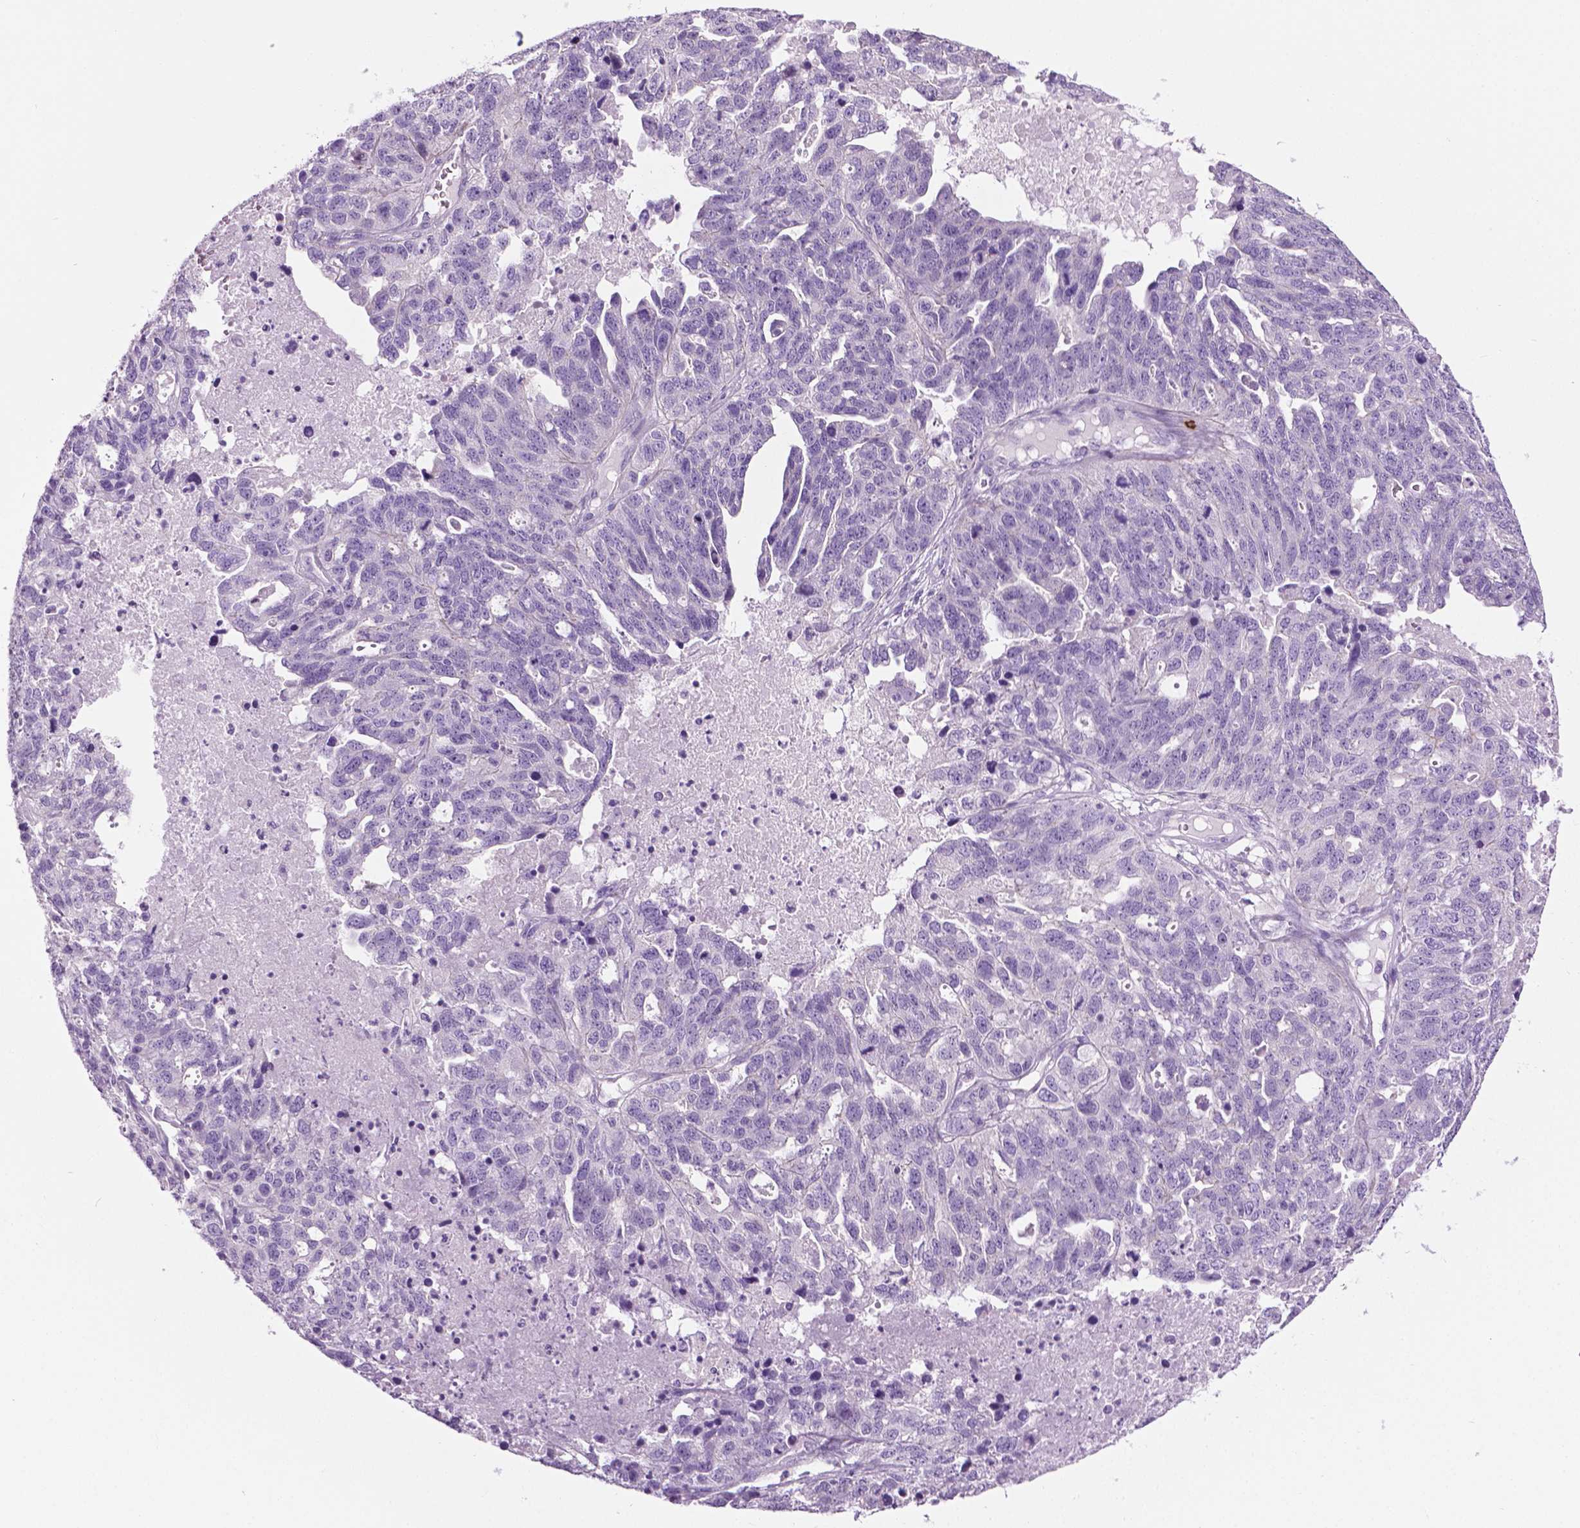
{"staining": {"intensity": "negative", "quantity": "none", "location": "none"}, "tissue": "ovarian cancer", "cell_type": "Tumor cells", "image_type": "cancer", "snomed": [{"axis": "morphology", "description": "Cystadenocarcinoma, serous, NOS"}, {"axis": "topography", "description": "Ovary"}], "caption": "This image is of serous cystadenocarcinoma (ovarian) stained with IHC to label a protein in brown with the nuclei are counter-stained blue. There is no expression in tumor cells.", "gene": "SPECC1L", "patient": {"sex": "female", "age": 71}}